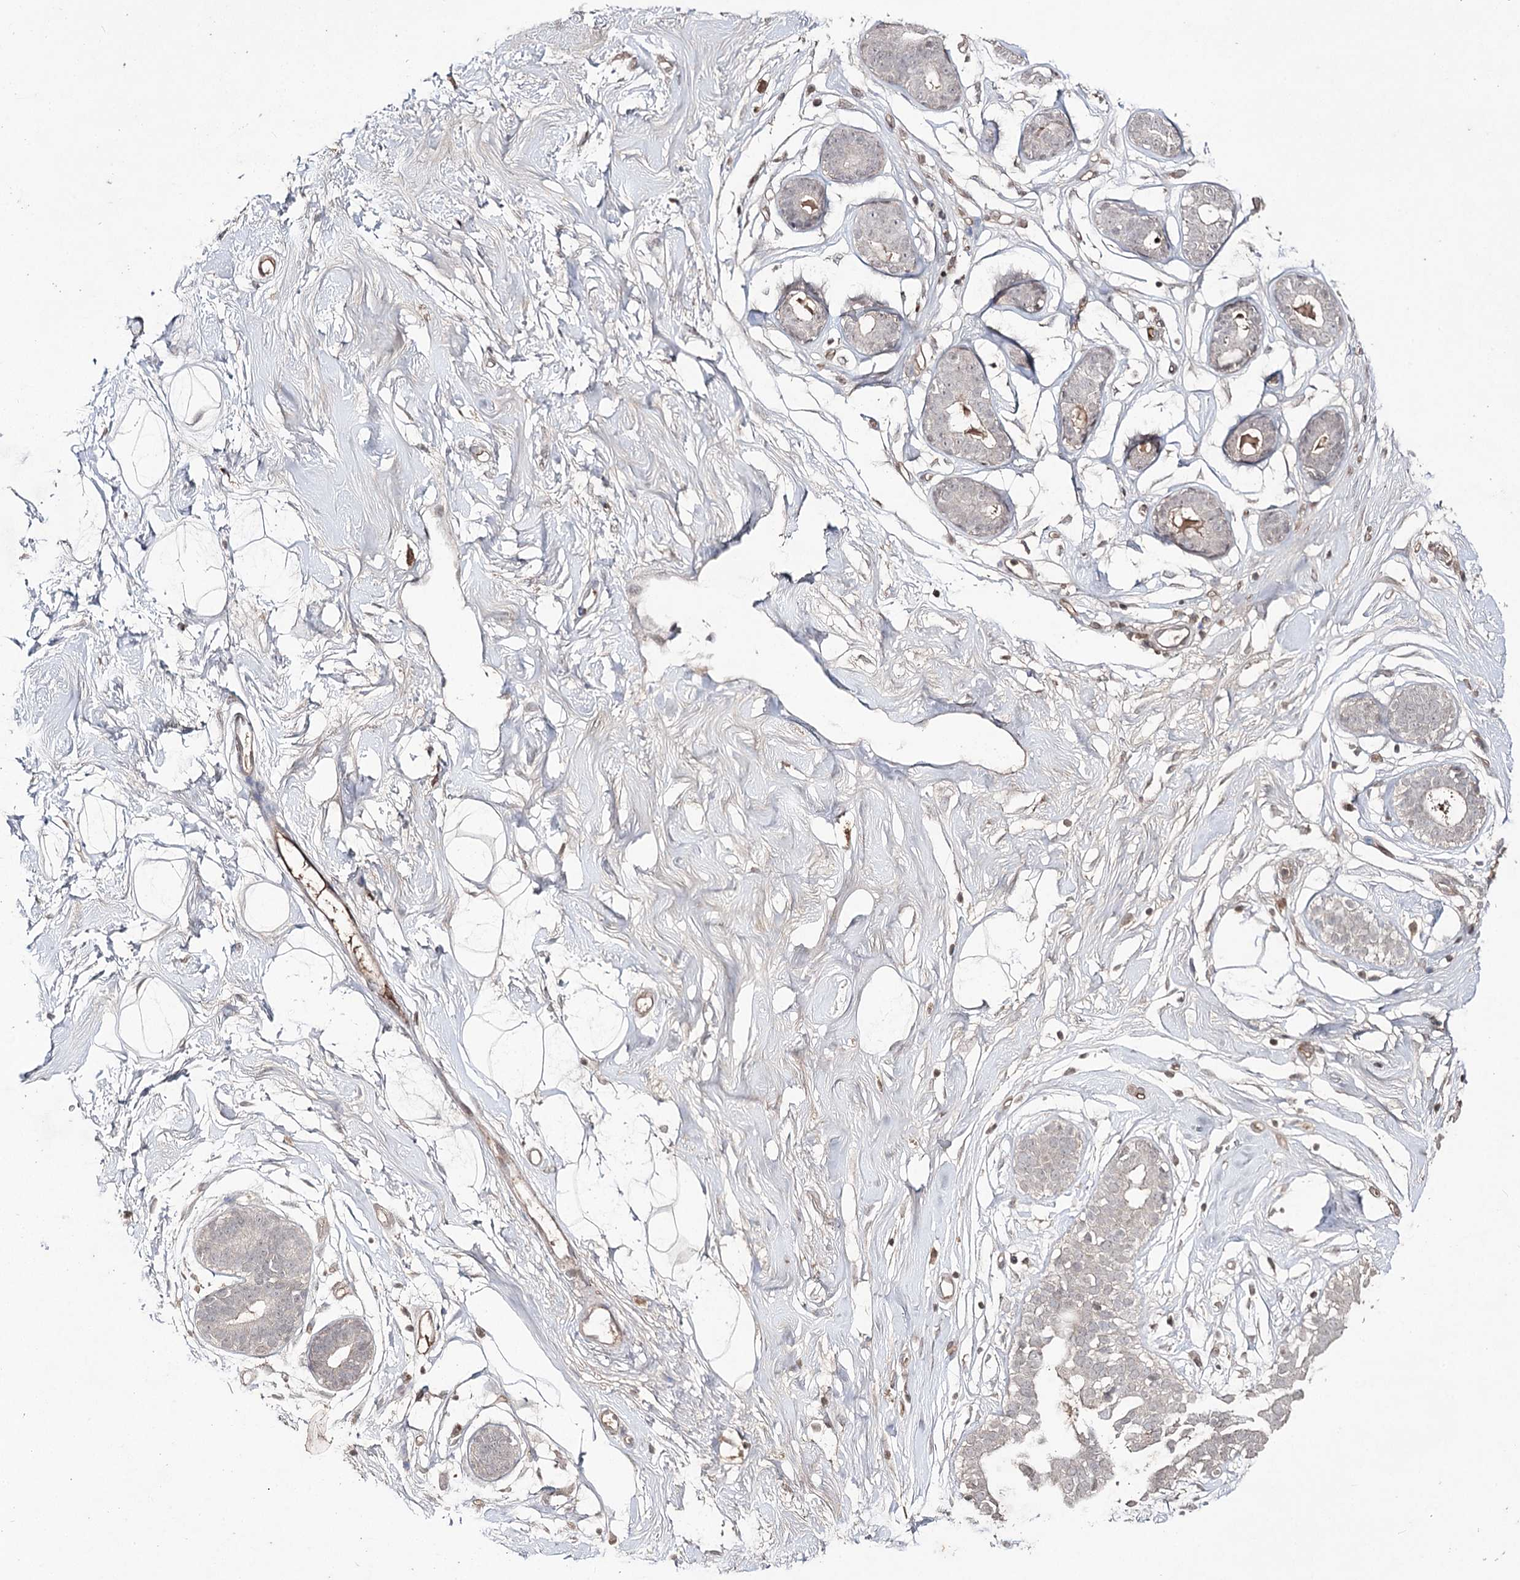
{"staining": {"intensity": "negative", "quantity": "none", "location": "none"}, "tissue": "breast", "cell_type": "Adipocytes", "image_type": "normal", "snomed": [{"axis": "morphology", "description": "Normal tissue, NOS"}, {"axis": "morphology", "description": "Adenoma, NOS"}, {"axis": "topography", "description": "Breast"}], "caption": "Adipocytes show no significant protein expression in unremarkable breast. The staining is performed using DAB (3,3'-diaminobenzidine) brown chromogen with nuclei counter-stained in using hematoxylin.", "gene": "SYNGR3", "patient": {"sex": "female", "age": 23}}